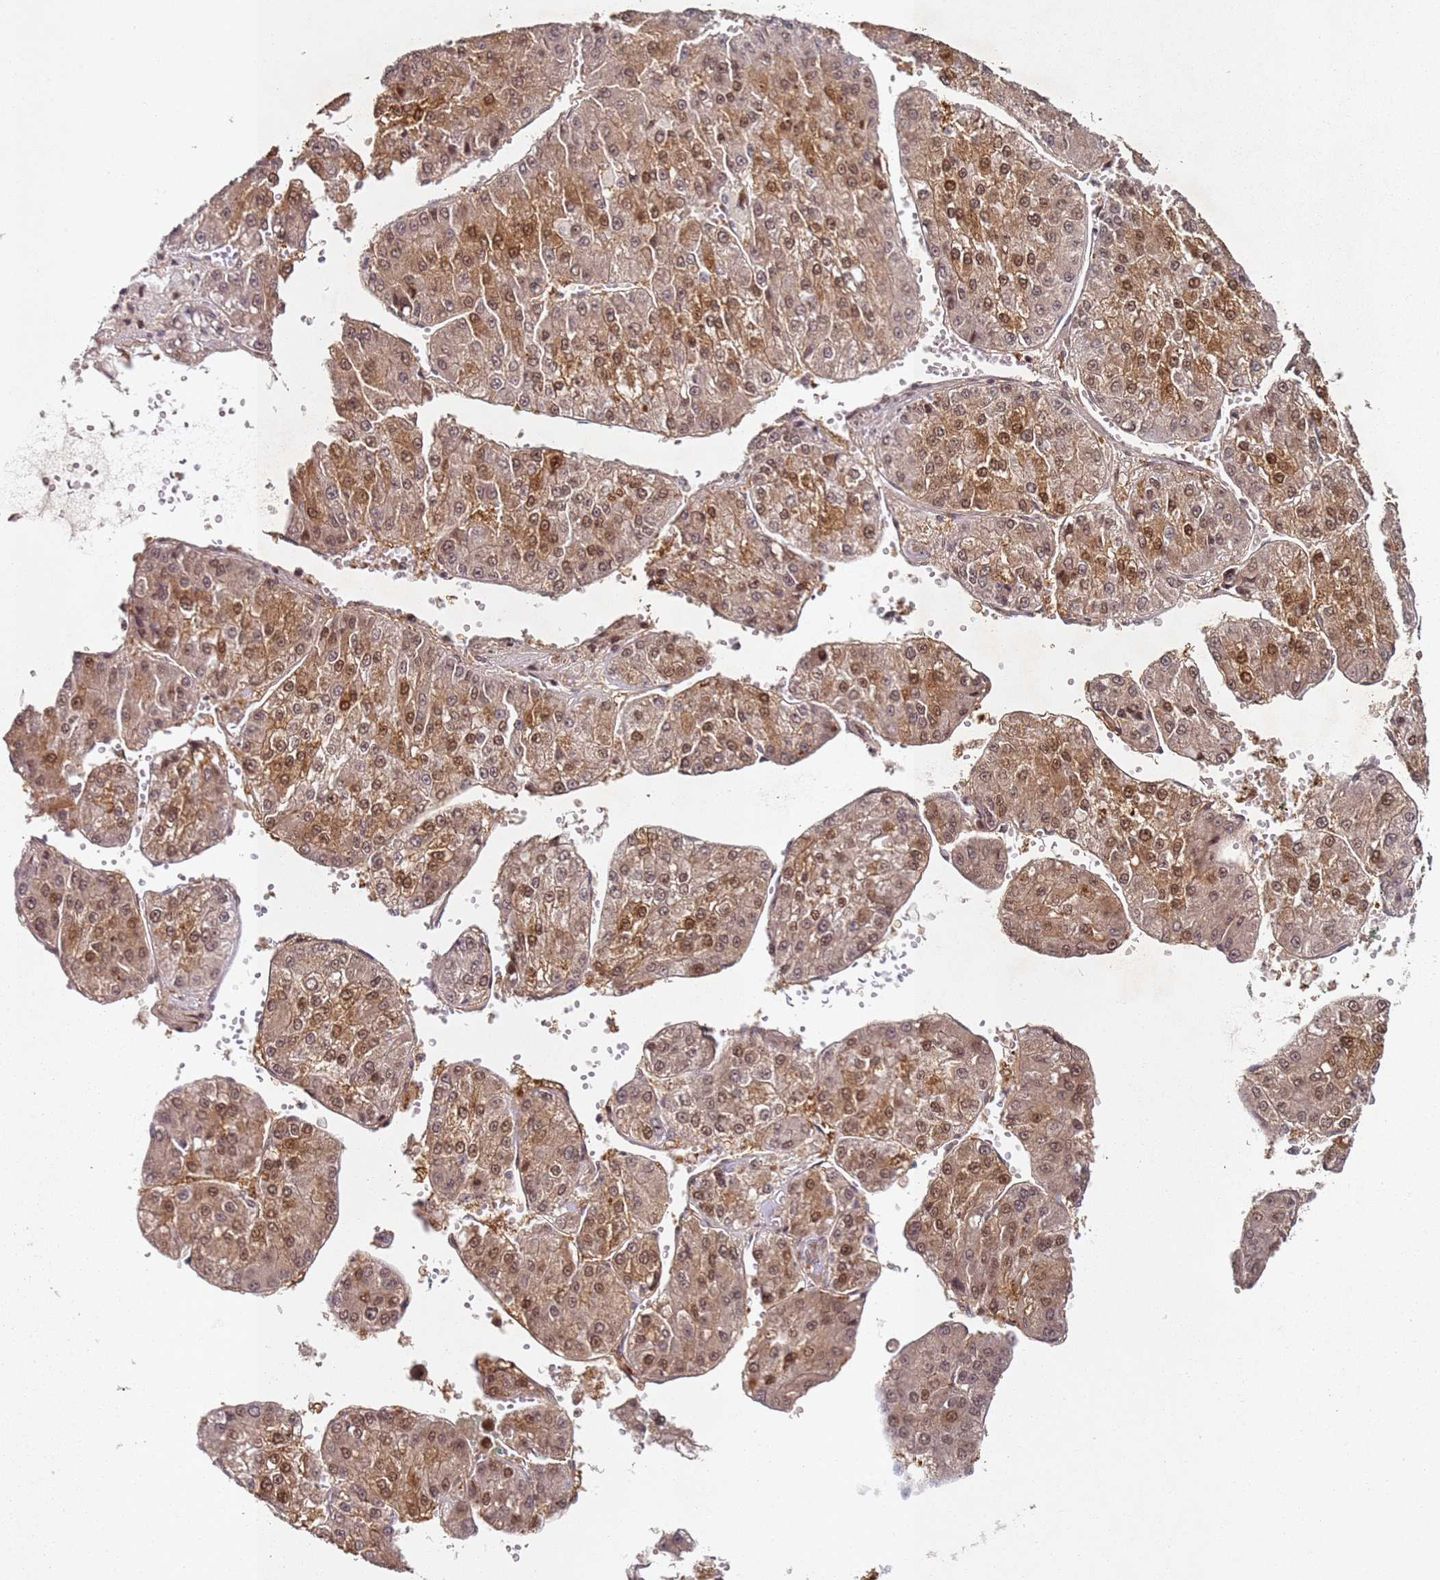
{"staining": {"intensity": "moderate", "quantity": ">75%", "location": "cytoplasmic/membranous,nuclear"}, "tissue": "liver cancer", "cell_type": "Tumor cells", "image_type": "cancer", "snomed": [{"axis": "morphology", "description": "Carcinoma, Hepatocellular, NOS"}, {"axis": "topography", "description": "Liver"}], "caption": "A photomicrograph of human liver cancer stained for a protein displays moderate cytoplasmic/membranous and nuclear brown staining in tumor cells.", "gene": "ATF6B", "patient": {"sex": "female", "age": 73}}